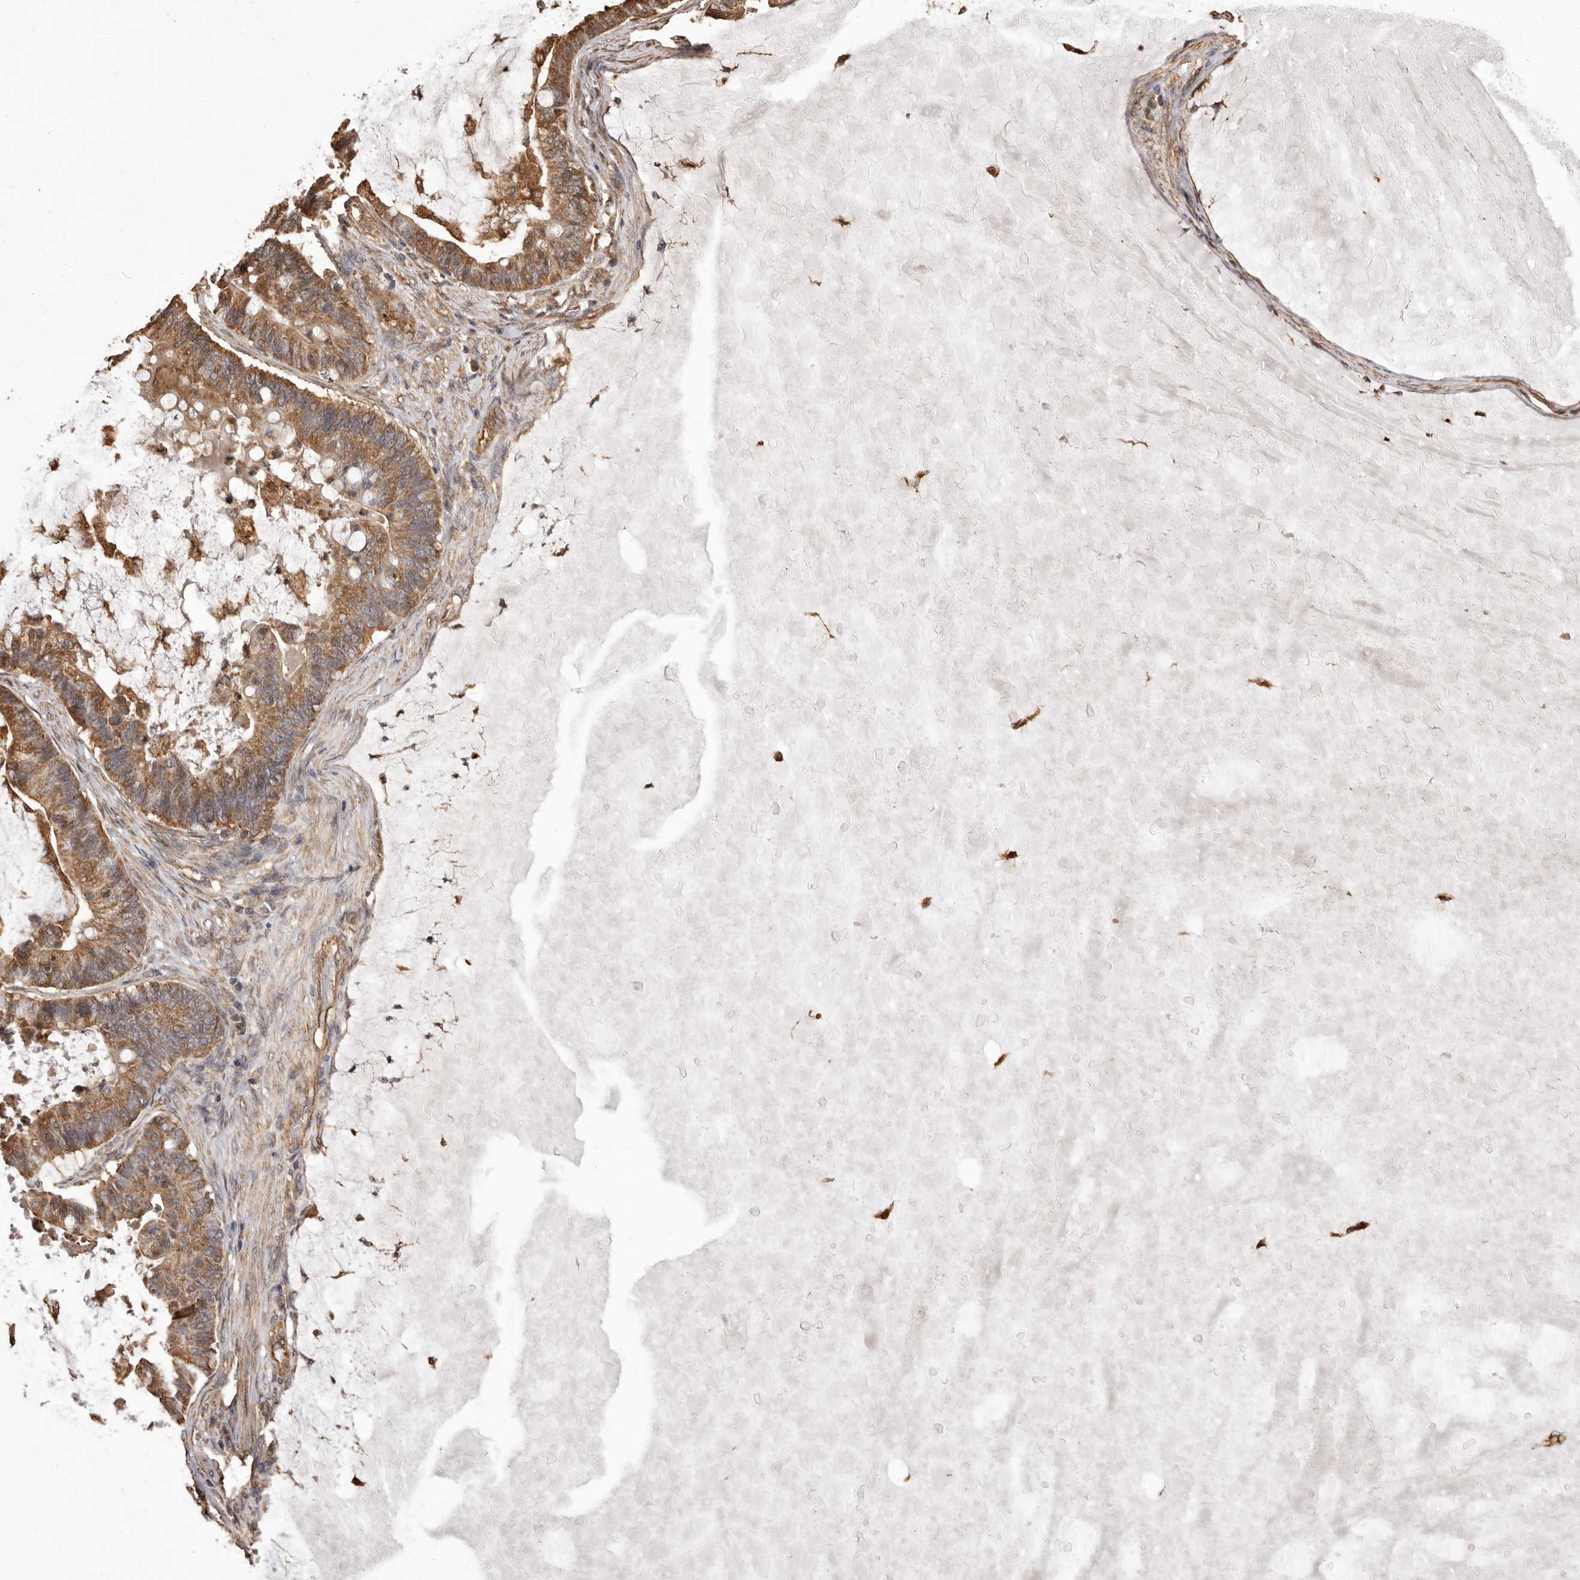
{"staining": {"intensity": "moderate", "quantity": ">75%", "location": "cytoplasmic/membranous"}, "tissue": "ovarian cancer", "cell_type": "Tumor cells", "image_type": "cancer", "snomed": [{"axis": "morphology", "description": "Cystadenocarcinoma, mucinous, NOS"}, {"axis": "topography", "description": "Ovary"}], "caption": "Mucinous cystadenocarcinoma (ovarian) stained for a protein (brown) exhibits moderate cytoplasmic/membranous positive expression in about >75% of tumor cells.", "gene": "ALPK1", "patient": {"sex": "female", "age": 61}}